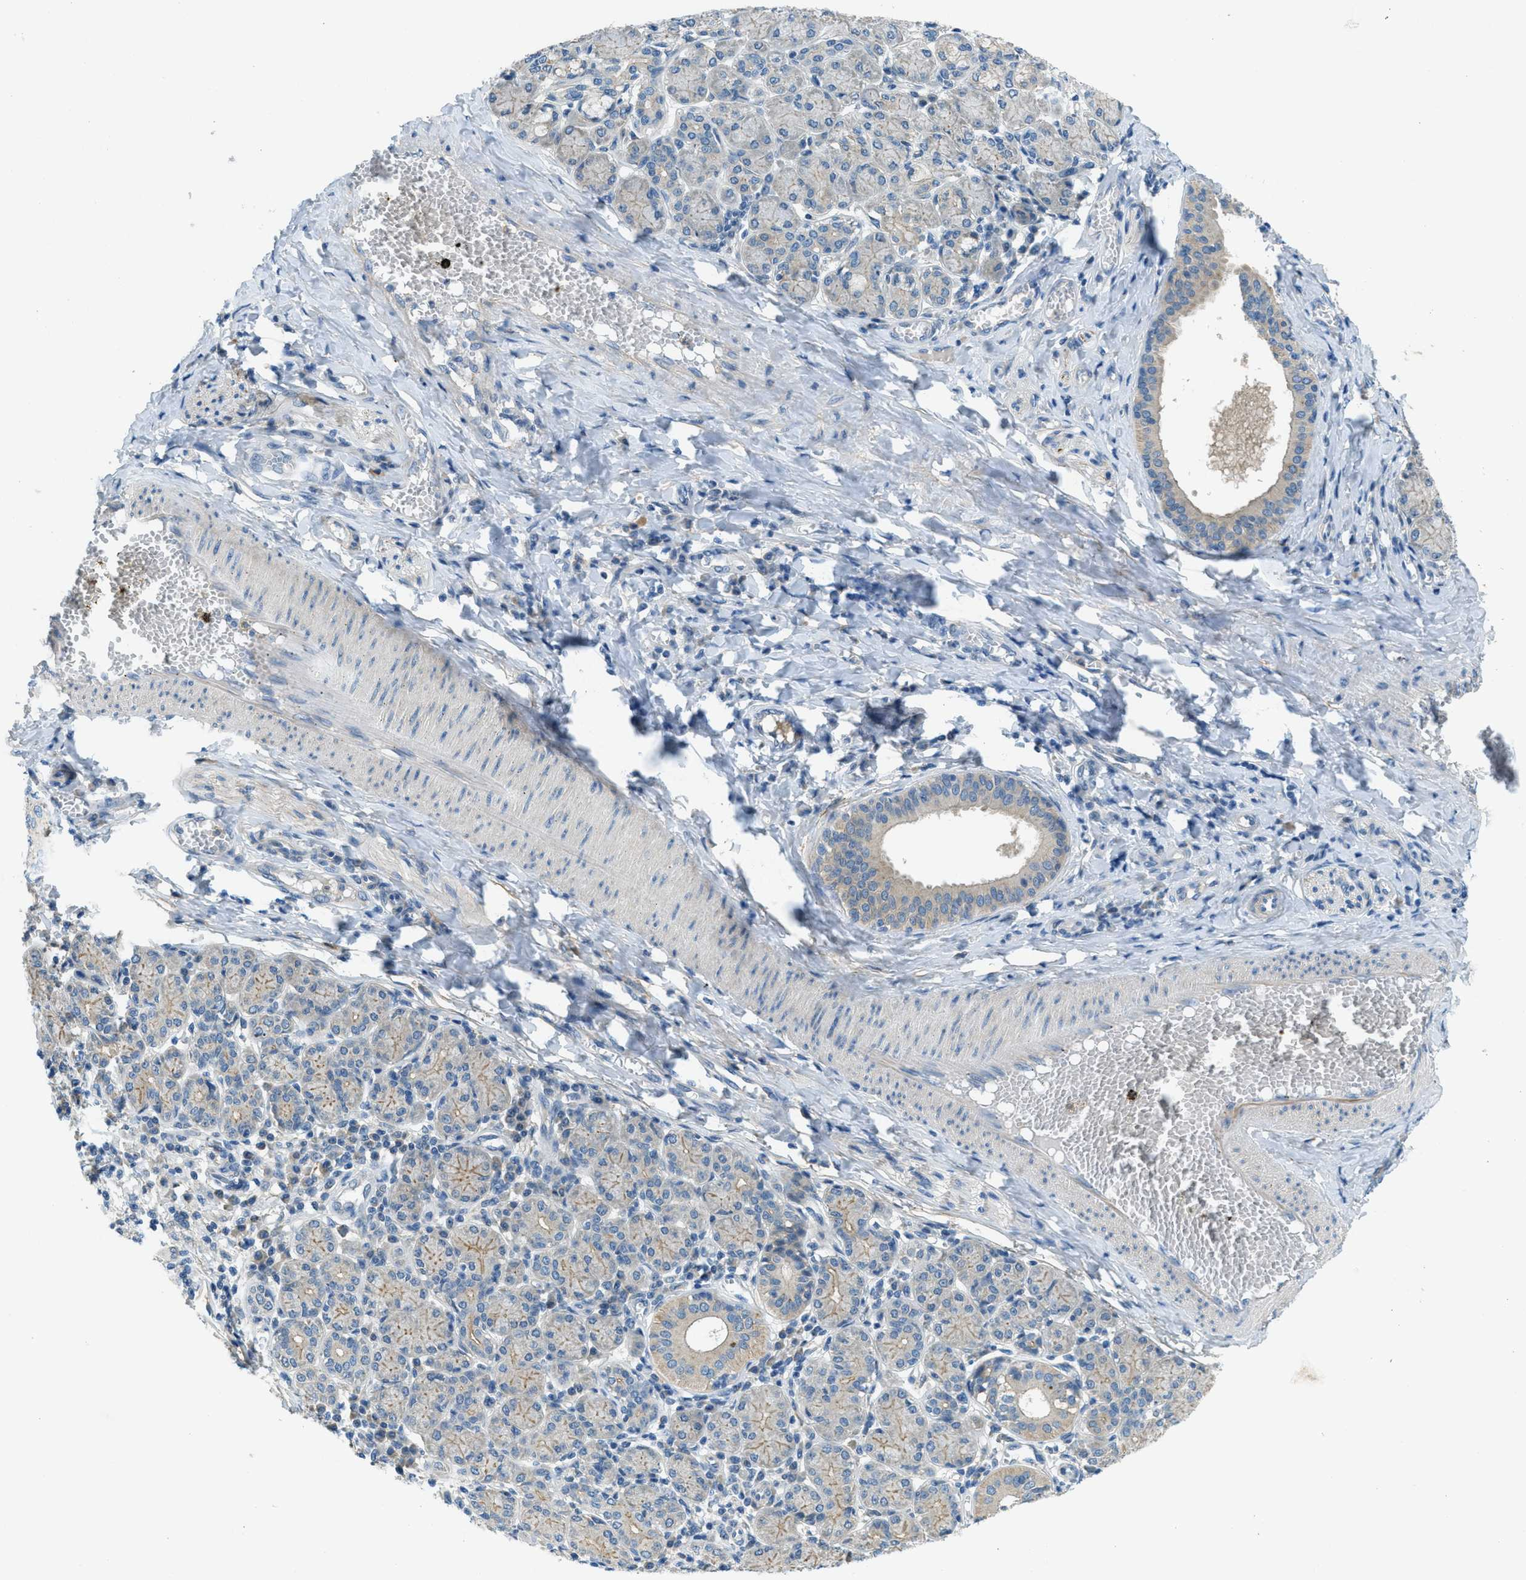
{"staining": {"intensity": "strong", "quantity": "<25%", "location": "cytoplasmic/membranous"}, "tissue": "salivary gland", "cell_type": "Glandular cells", "image_type": "normal", "snomed": [{"axis": "morphology", "description": "Normal tissue, NOS"}, {"axis": "morphology", "description": "Inflammation, NOS"}, {"axis": "topography", "description": "Lymph node"}, {"axis": "topography", "description": "Salivary gland"}], "caption": "Glandular cells display medium levels of strong cytoplasmic/membranous expression in approximately <25% of cells in benign human salivary gland.", "gene": "SNX14", "patient": {"sex": "male", "age": 3}}